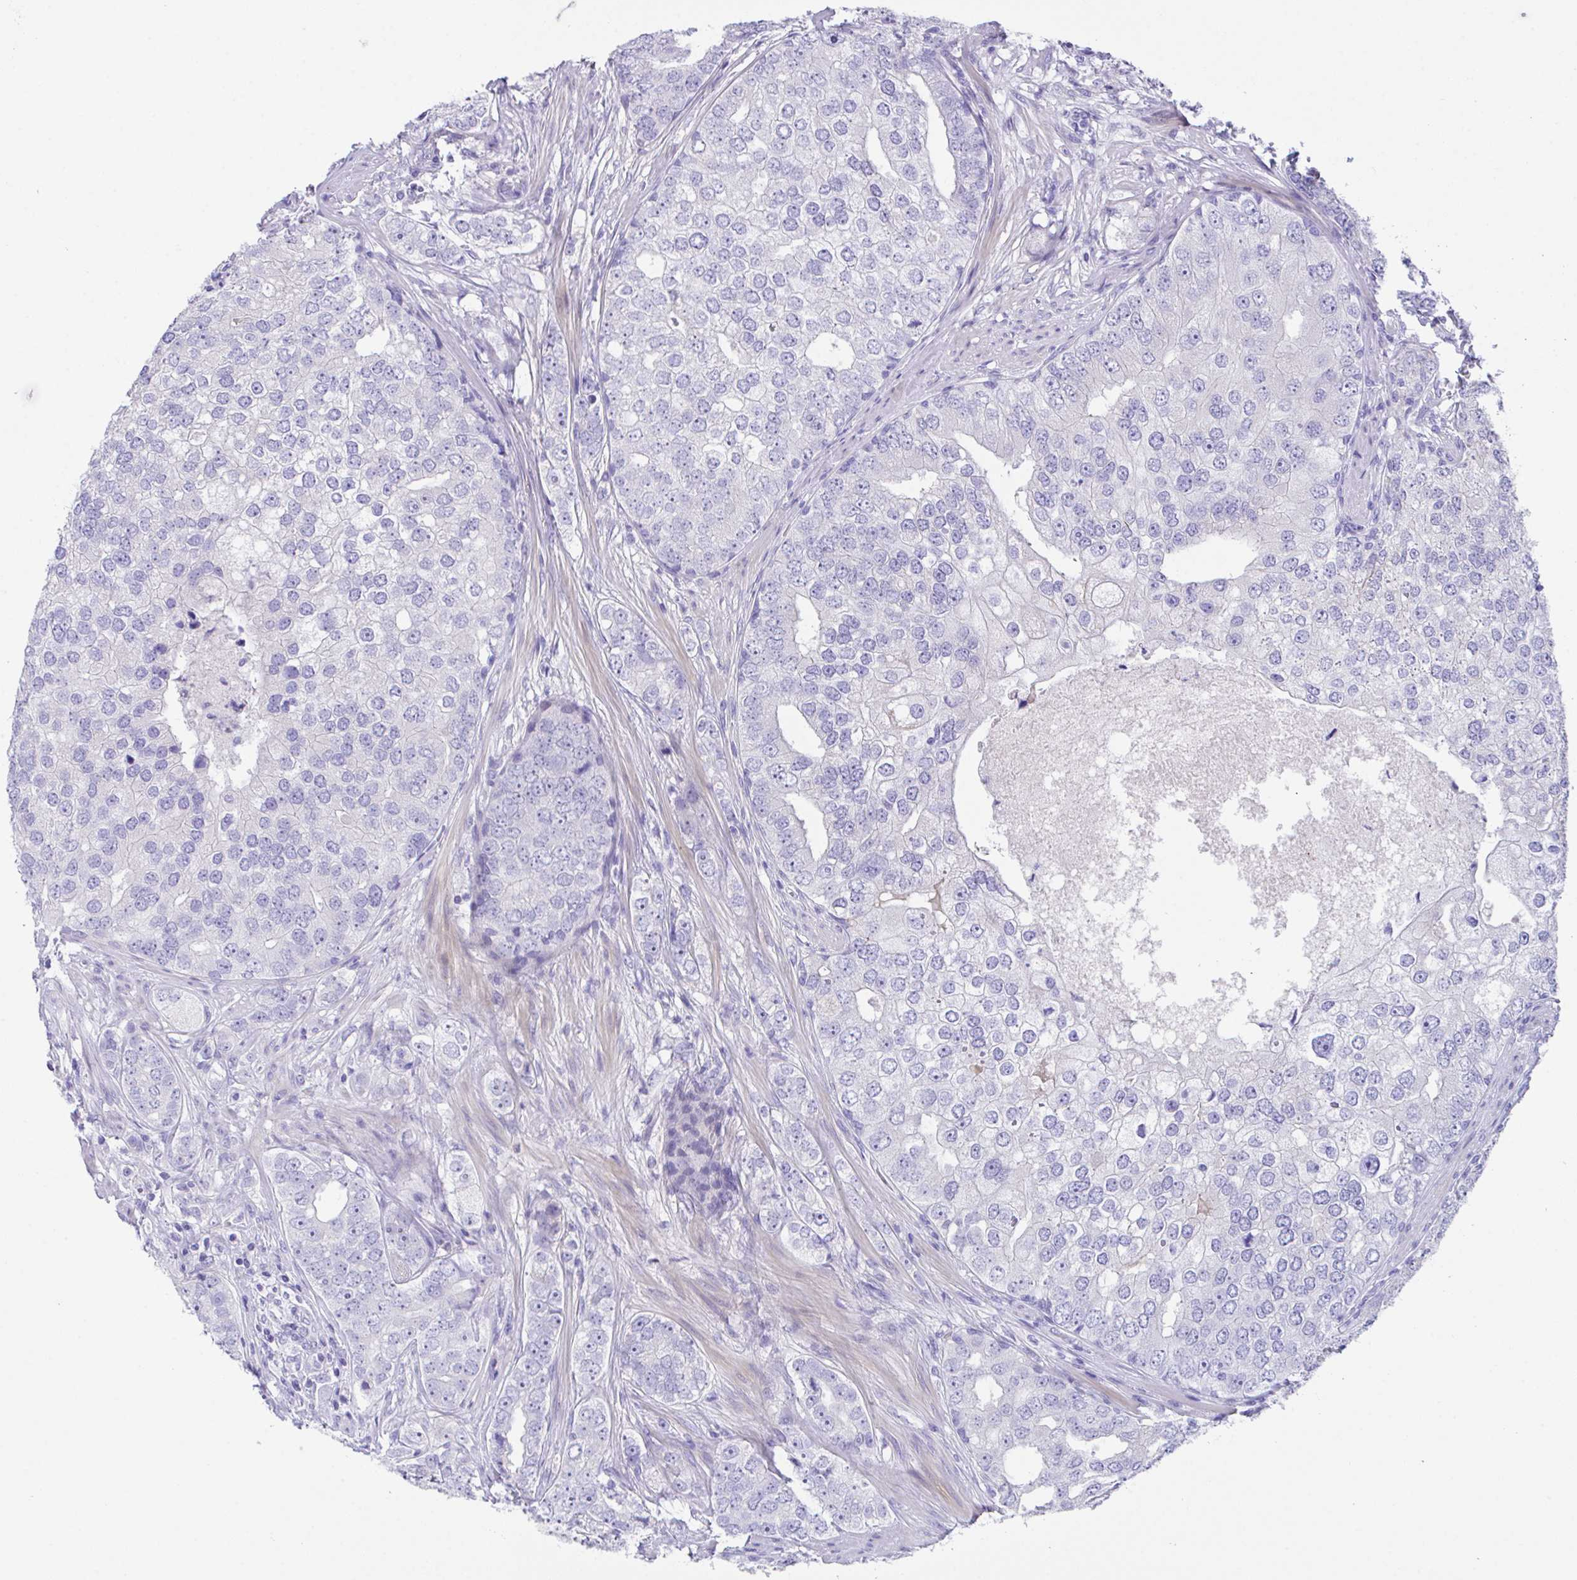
{"staining": {"intensity": "negative", "quantity": "none", "location": "none"}, "tissue": "prostate cancer", "cell_type": "Tumor cells", "image_type": "cancer", "snomed": [{"axis": "morphology", "description": "Adenocarcinoma, High grade"}, {"axis": "topography", "description": "Prostate"}], "caption": "Immunohistochemistry (IHC) photomicrograph of prostate cancer stained for a protein (brown), which exhibits no staining in tumor cells.", "gene": "SLC16A6", "patient": {"sex": "male", "age": 60}}